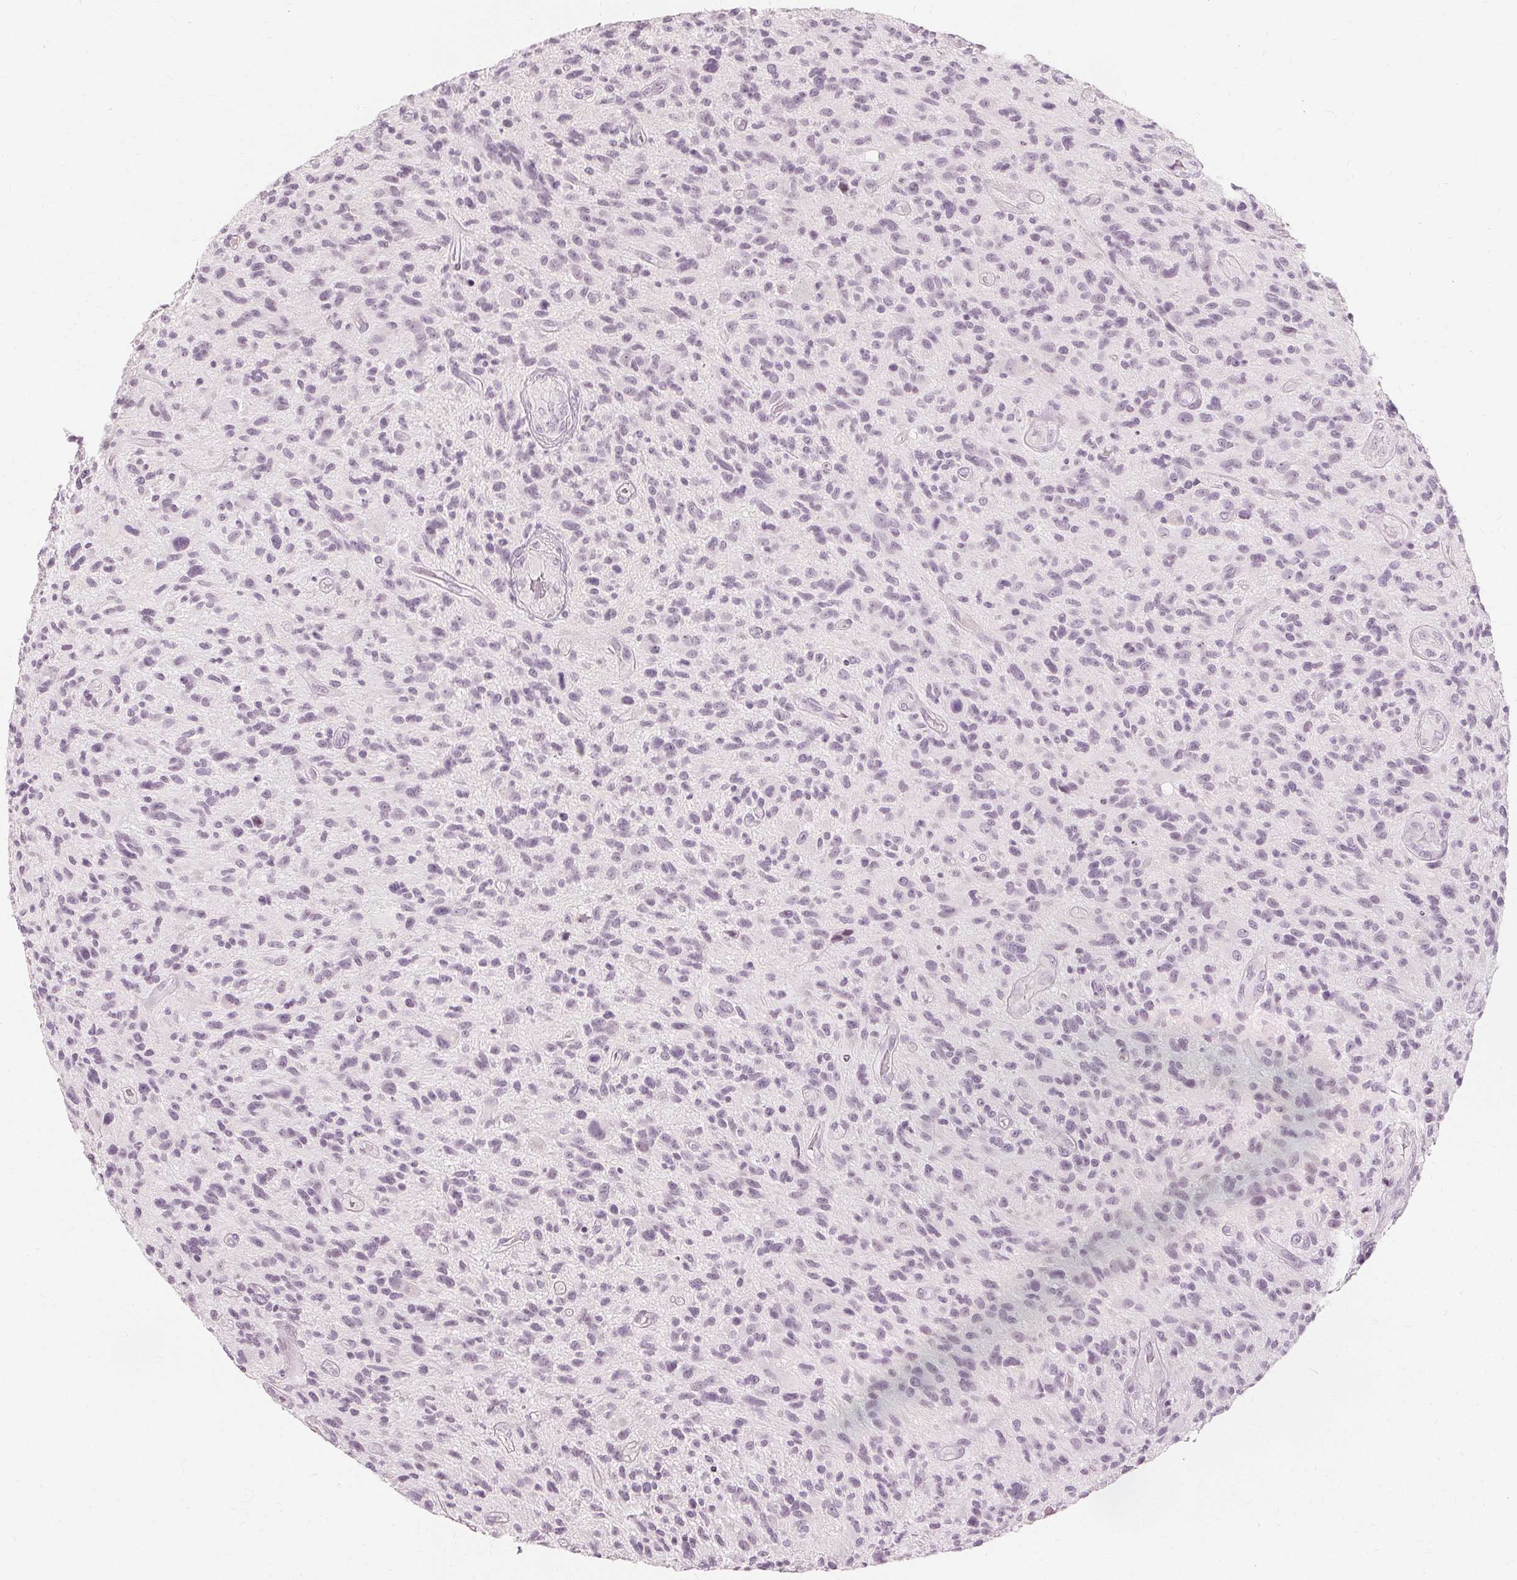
{"staining": {"intensity": "negative", "quantity": "none", "location": "none"}, "tissue": "glioma", "cell_type": "Tumor cells", "image_type": "cancer", "snomed": [{"axis": "morphology", "description": "Glioma, malignant, High grade"}, {"axis": "topography", "description": "Brain"}], "caption": "Tumor cells are negative for brown protein staining in malignant glioma (high-grade).", "gene": "NXPE1", "patient": {"sex": "male", "age": 47}}